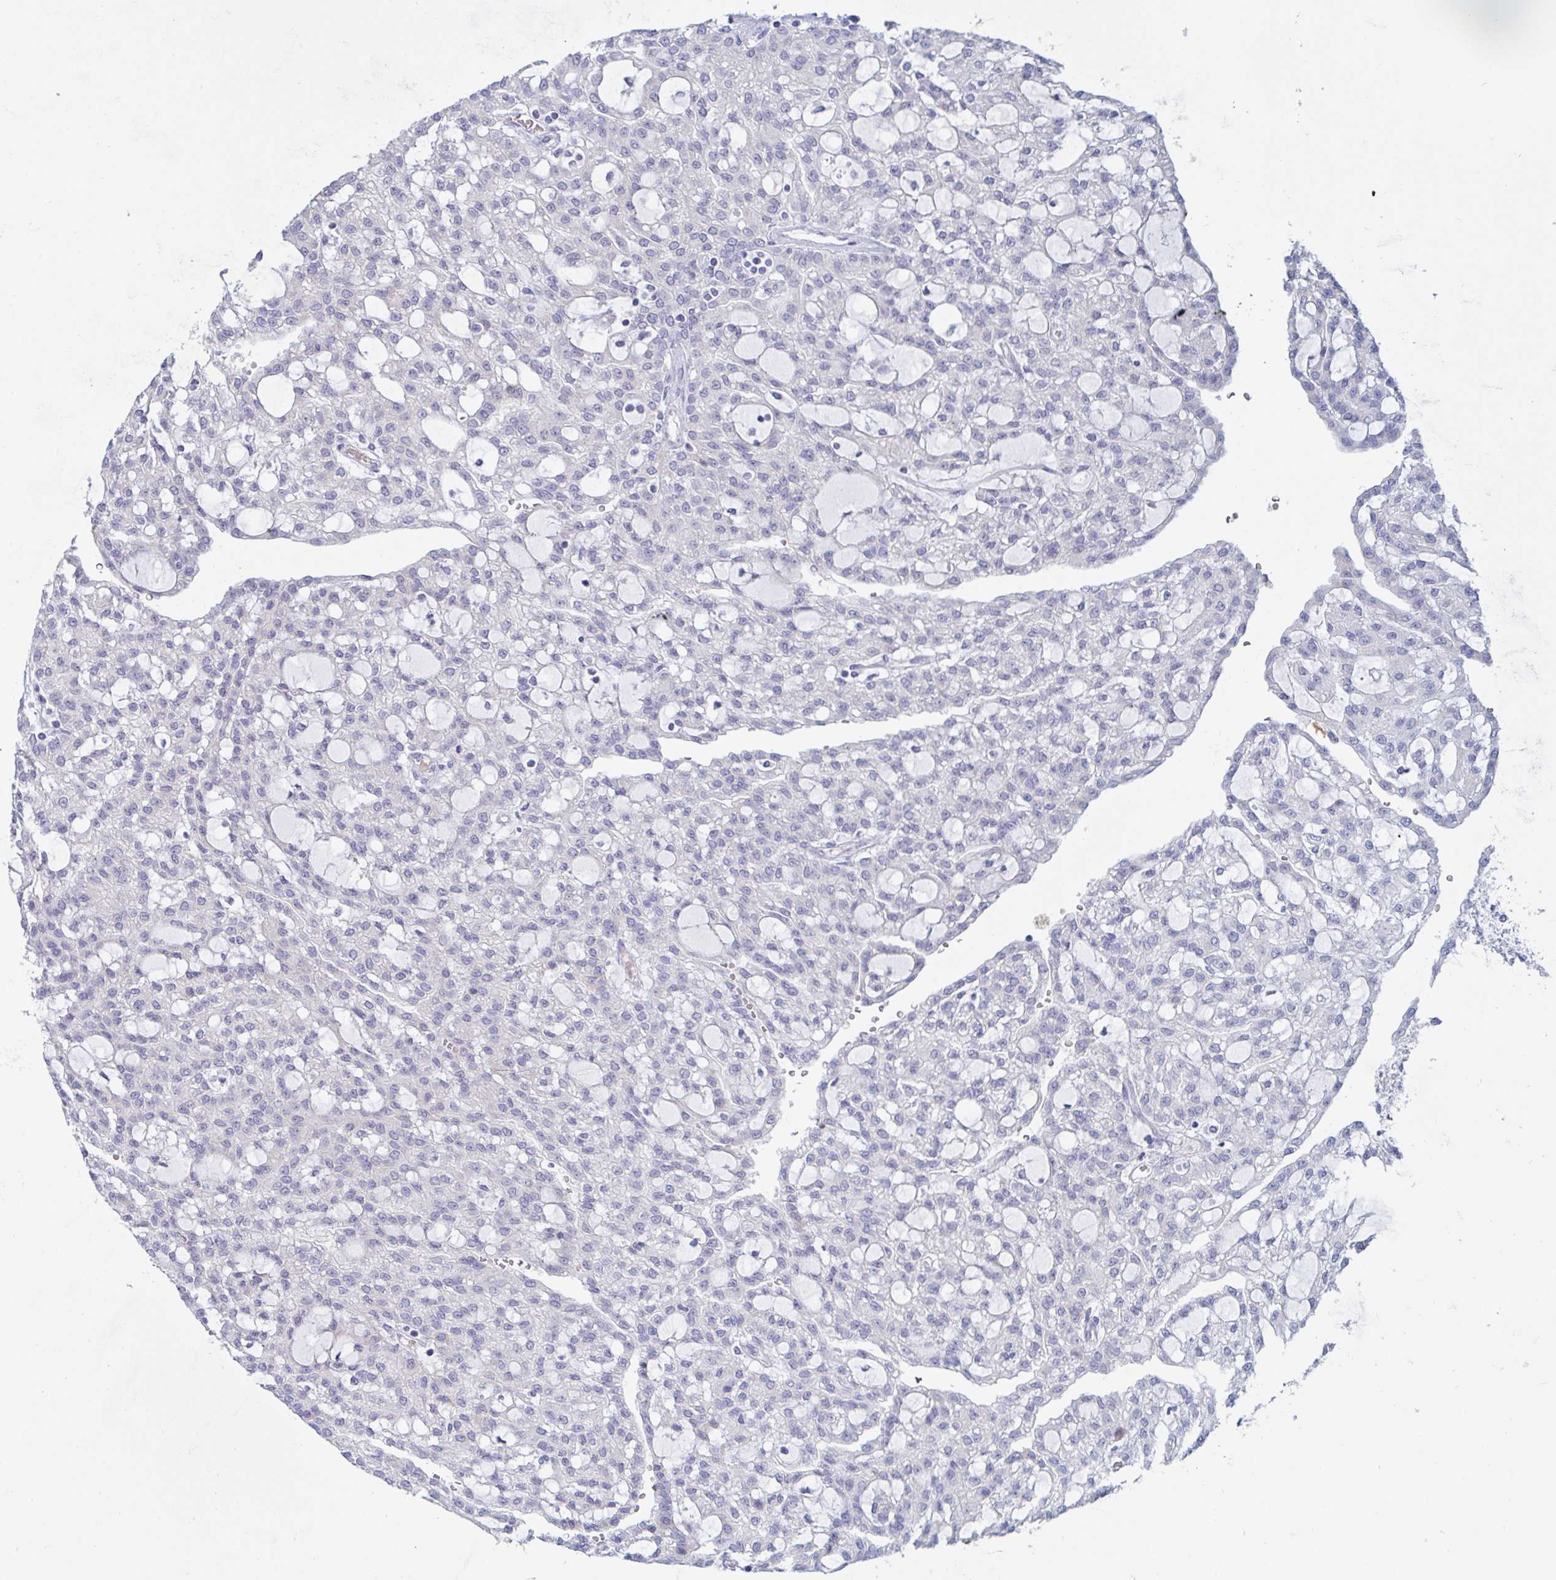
{"staining": {"intensity": "negative", "quantity": "none", "location": "none"}, "tissue": "renal cancer", "cell_type": "Tumor cells", "image_type": "cancer", "snomed": [{"axis": "morphology", "description": "Adenocarcinoma, NOS"}, {"axis": "topography", "description": "Kidney"}], "caption": "A histopathology image of human renal cancer (adenocarcinoma) is negative for staining in tumor cells. Brightfield microscopy of immunohistochemistry stained with DAB (3,3'-diaminobenzidine) (brown) and hematoxylin (blue), captured at high magnification.", "gene": "TAS2R38", "patient": {"sex": "male", "age": 63}}